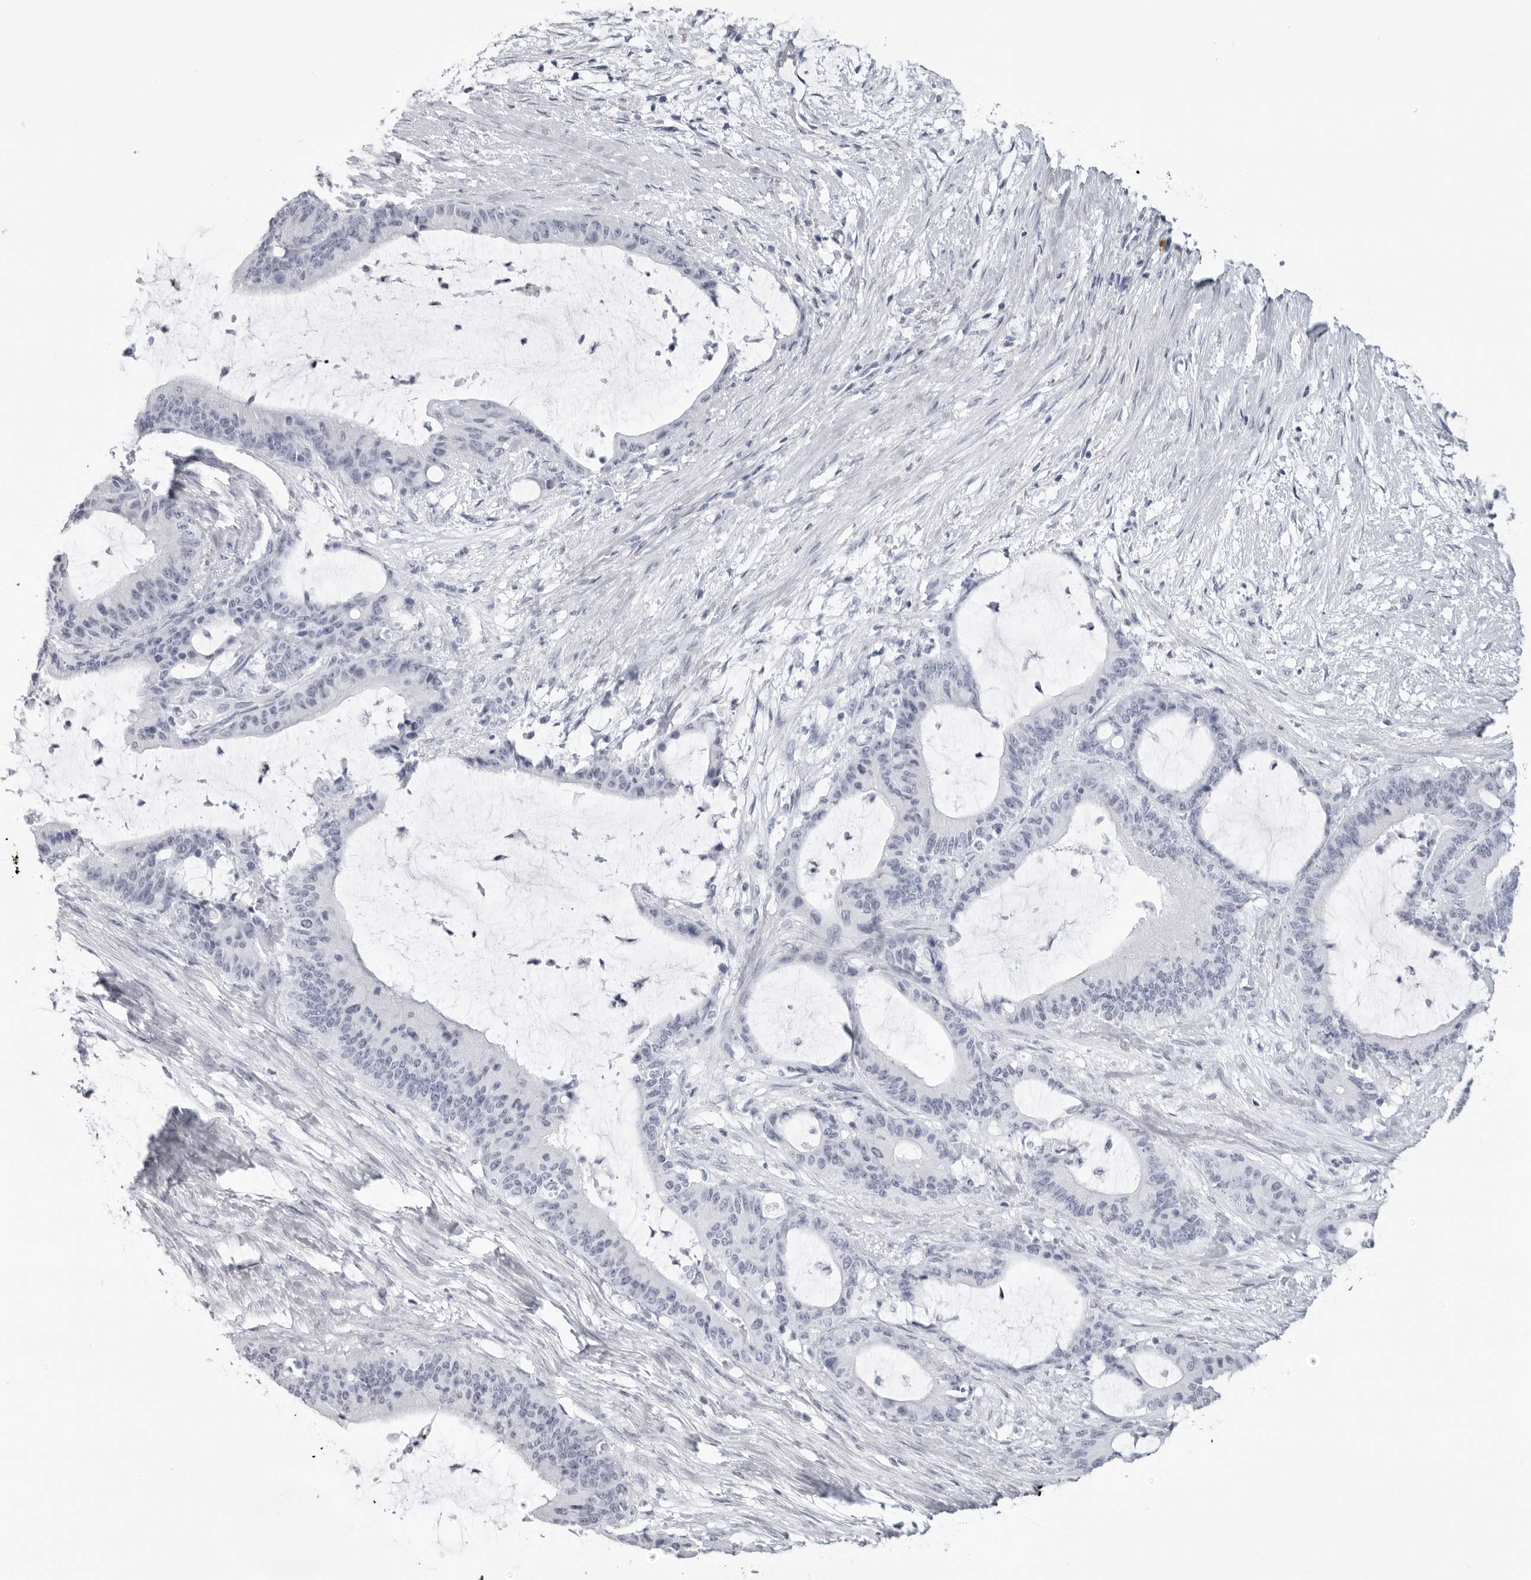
{"staining": {"intensity": "negative", "quantity": "none", "location": "none"}, "tissue": "liver cancer", "cell_type": "Tumor cells", "image_type": "cancer", "snomed": [{"axis": "morphology", "description": "Cholangiocarcinoma"}, {"axis": "topography", "description": "Liver"}], "caption": "IHC image of liver cancer (cholangiocarcinoma) stained for a protein (brown), which shows no positivity in tumor cells. Brightfield microscopy of immunohistochemistry (IHC) stained with DAB (brown) and hematoxylin (blue), captured at high magnification.", "gene": "KLK9", "patient": {"sex": "female", "age": 73}}